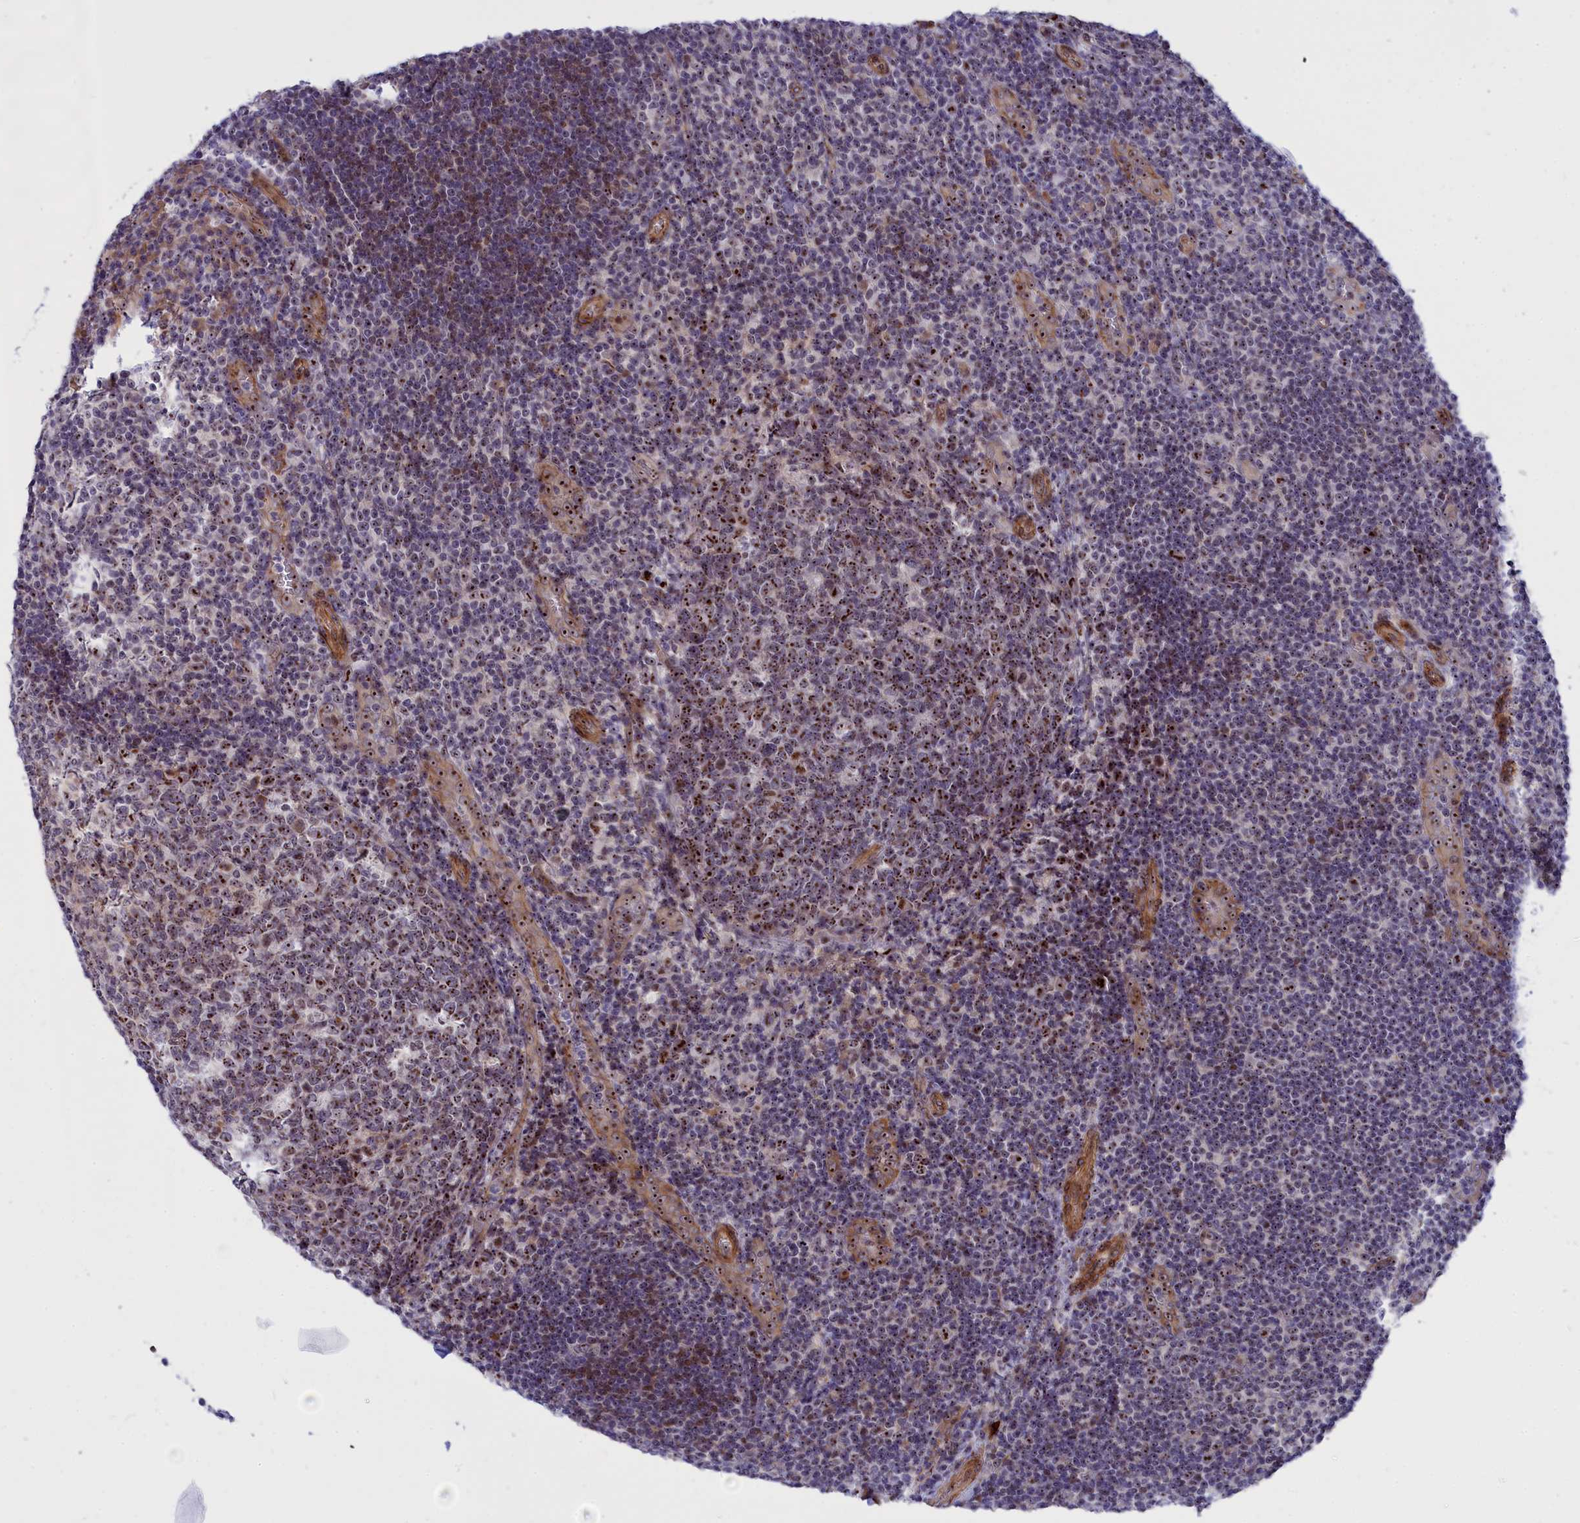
{"staining": {"intensity": "moderate", "quantity": ">75%", "location": "nuclear"}, "tissue": "tonsil", "cell_type": "Germinal center cells", "image_type": "normal", "snomed": [{"axis": "morphology", "description": "Normal tissue, NOS"}, {"axis": "topography", "description": "Tonsil"}], "caption": "Protein staining demonstrates moderate nuclear positivity in approximately >75% of germinal center cells in benign tonsil.", "gene": "DBNDD1", "patient": {"sex": "male", "age": 17}}